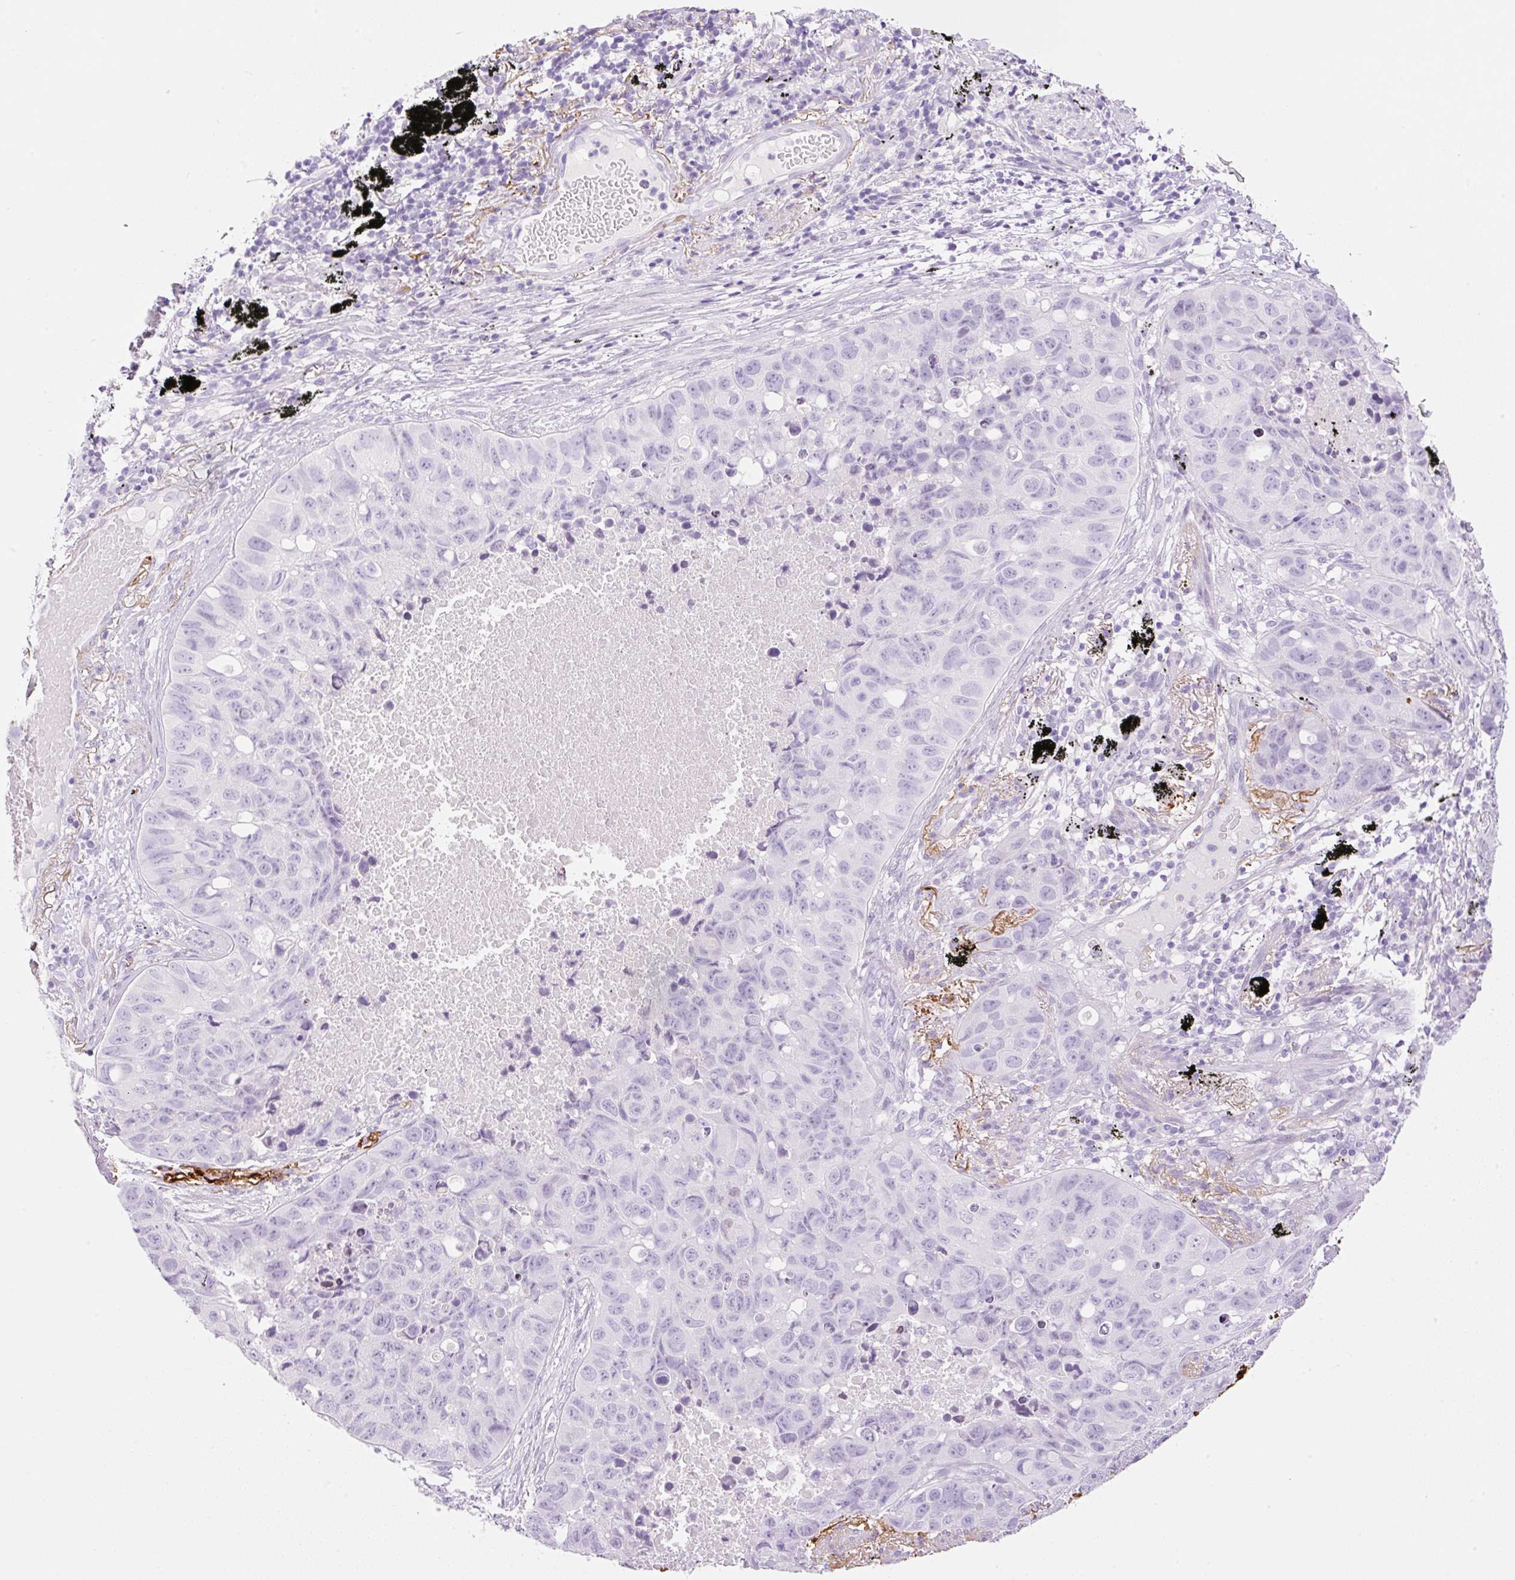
{"staining": {"intensity": "negative", "quantity": "none", "location": "none"}, "tissue": "lung cancer", "cell_type": "Tumor cells", "image_type": "cancer", "snomed": [{"axis": "morphology", "description": "Squamous cell carcinoma, NOS"}, {"axis": "topography", "description": "Lung"}], "caption": "DAB (3,3'-diaminobenzidine) immunohistochemical staining of lung cancer (squamous cell carcinoma) reveals no significant positivity in tumor cells. The staining is performed using DAB (3,3'-diaminobenzidine) brown chromogen with nuclei counter-stained in using hematoxylin.", "gene": "SP140L", "patient": {"sex": "male", "age": 60}}